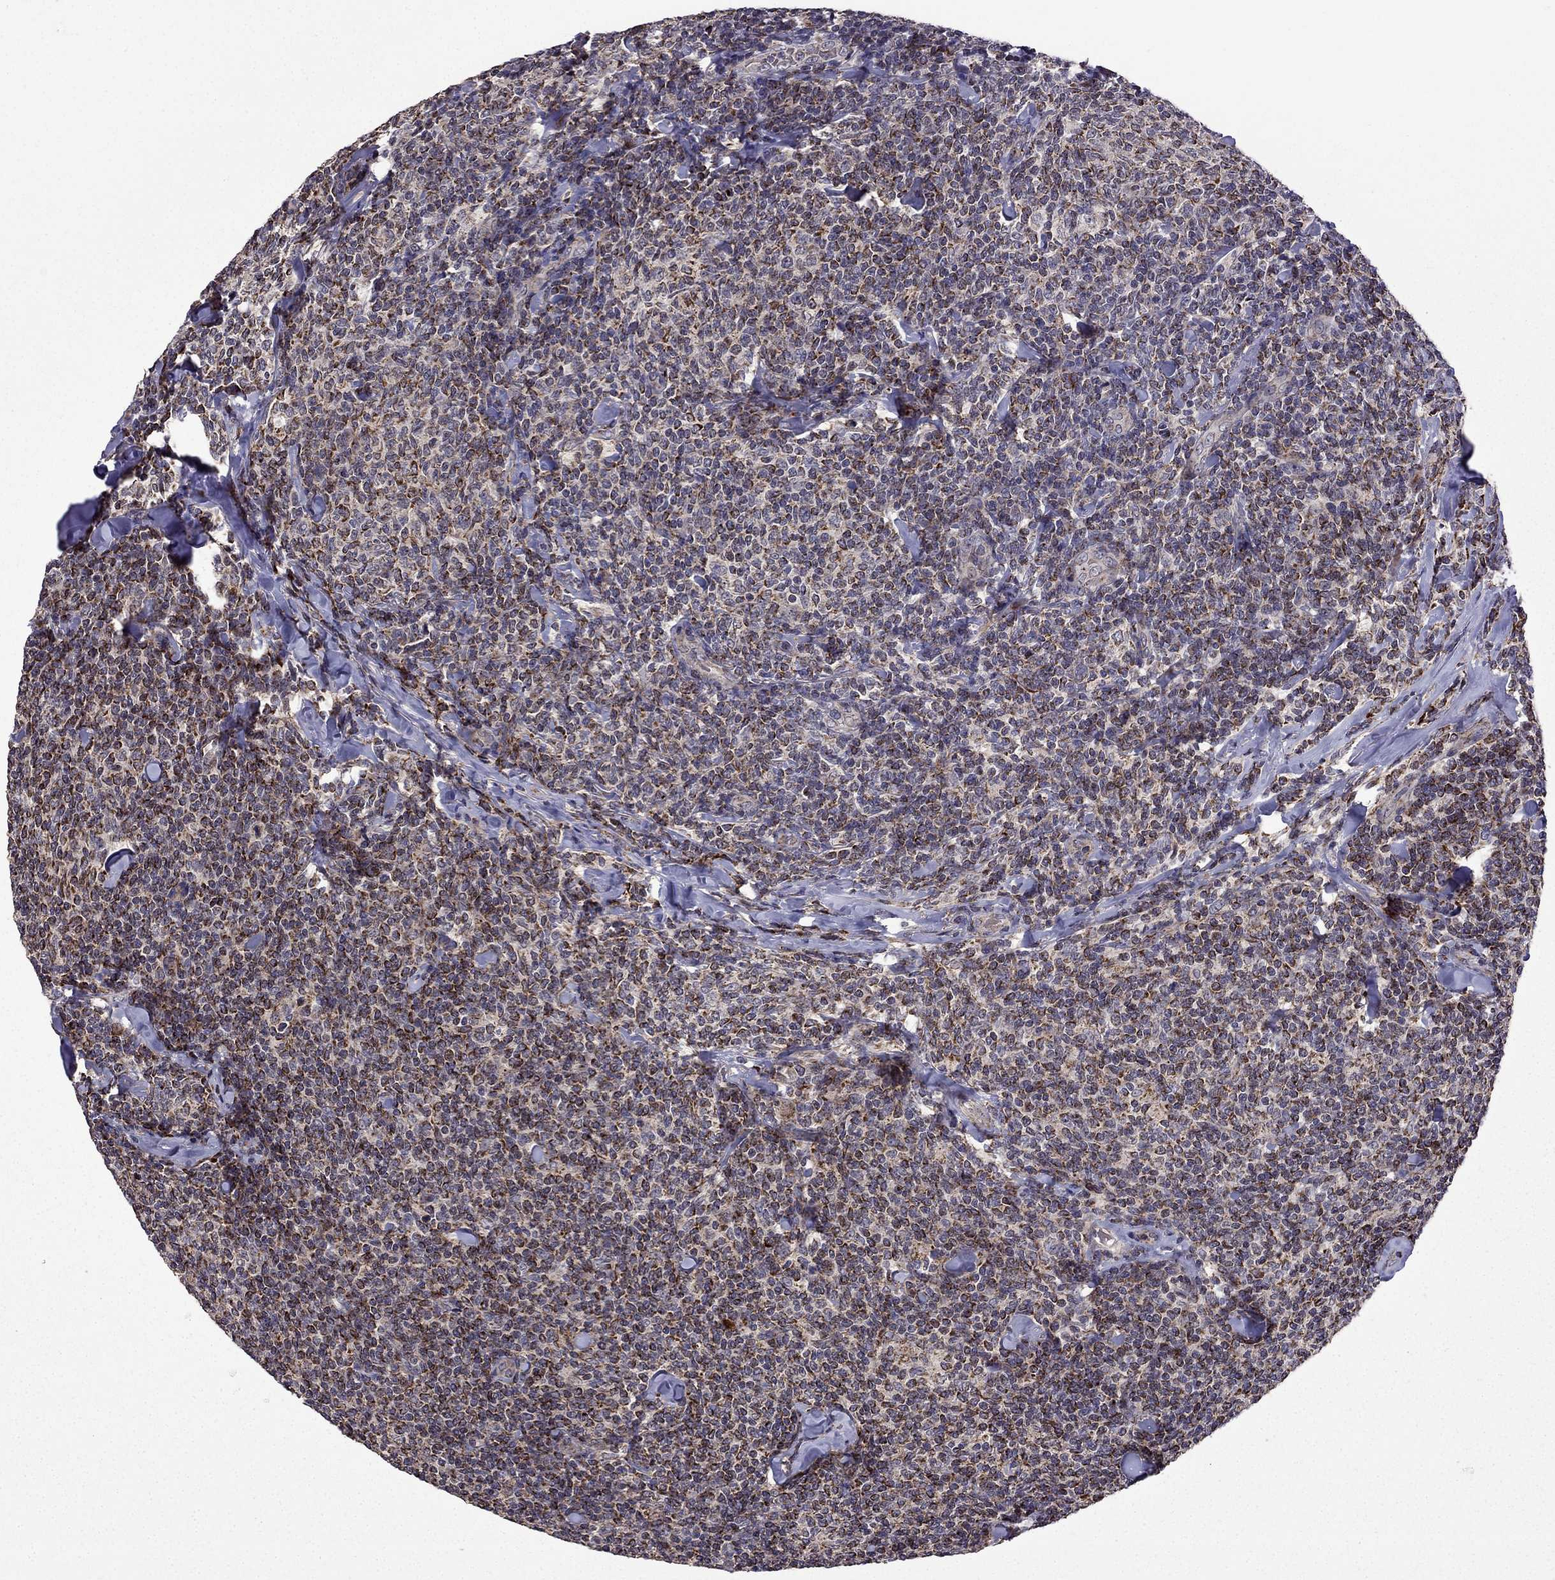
{"staining": {"intensity": "strong", "quantity": ">75%", "location": "cytoplasmic/membranous"}, "tissue": "lymphoma", "cell_type": "Tumor cells", "image_type": "cancer", "snomed": [{"axis": "morphology", "description": "Malignant lymphoma, non-Hodgkin's type, Low grade"}, {"axis": "topography", "description": "Lymph node"}], "caption": "The histopathology image reveals staining of malignant lymphoma, non-Hodgkin's type (low-grade), revealing strong cytoplasmic/membranous protein staining (brown color) within tumor cells.", "gene": "TAB2", "patient": {"sex": "female", "age": 56}}